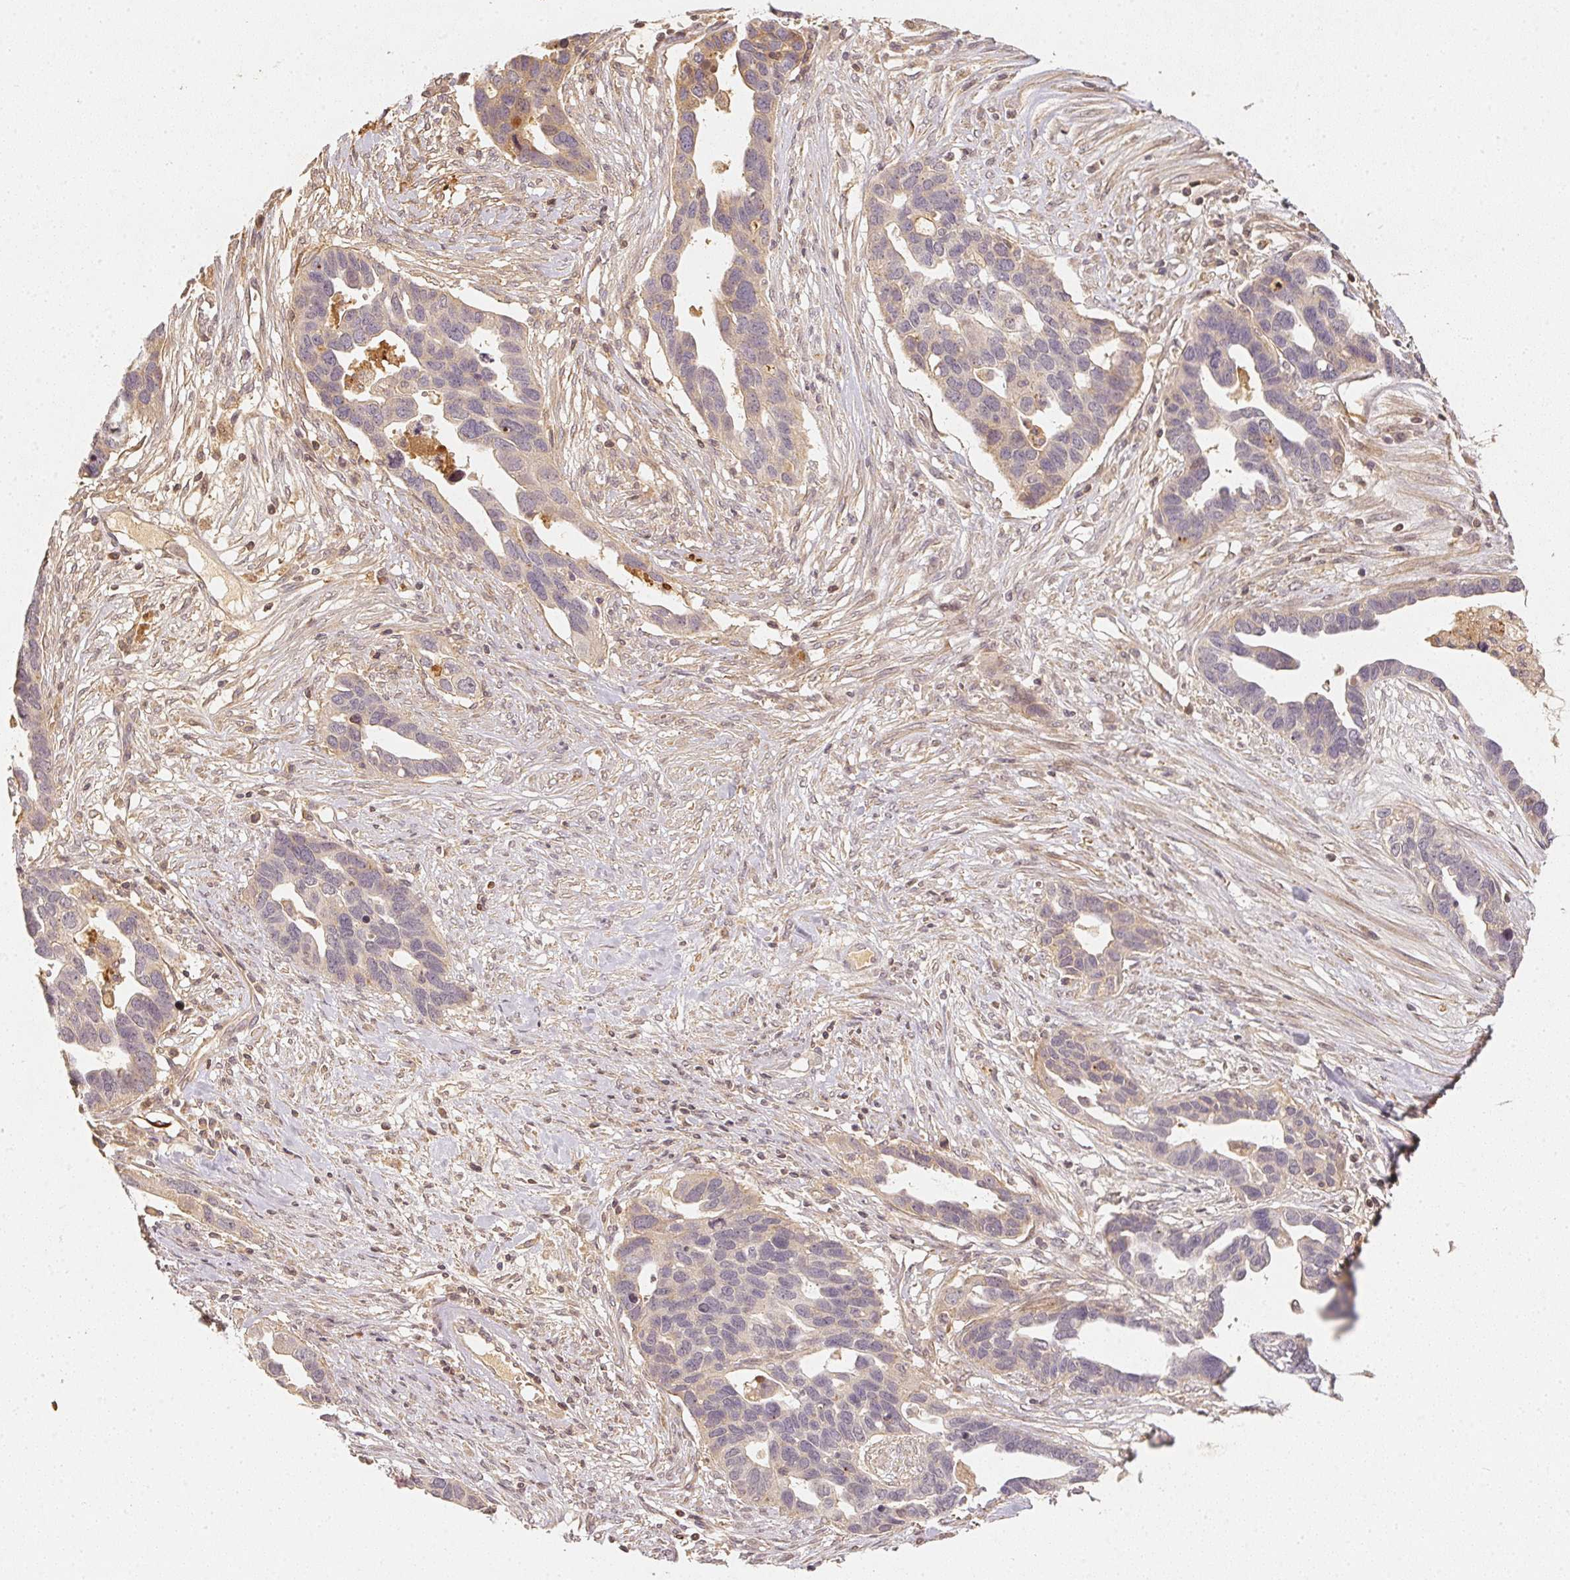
{"staining": {"intensity": "negative", "quantity": "none", "location": "none"}, "tissue": "ovarian cancer", "cell_type": "Tumor cells", "image_type": "cancer", "snomed": [{"axis": "morphology", "description": "Cystadenocarcinoma, serous, NOS"}, {"axis": "topography", "description": "Ovary"}], "caption": "An immunohistochemistry (IHC) histopathology image of ovarian cancer (serous cystadenocarcinoma) is shown. There is no staining in tumor cells of ovarian cancer (serous cystadenocarcinoma).", "gene": "SERPINE1", "patient": {"sex": "female", "age": 54}}